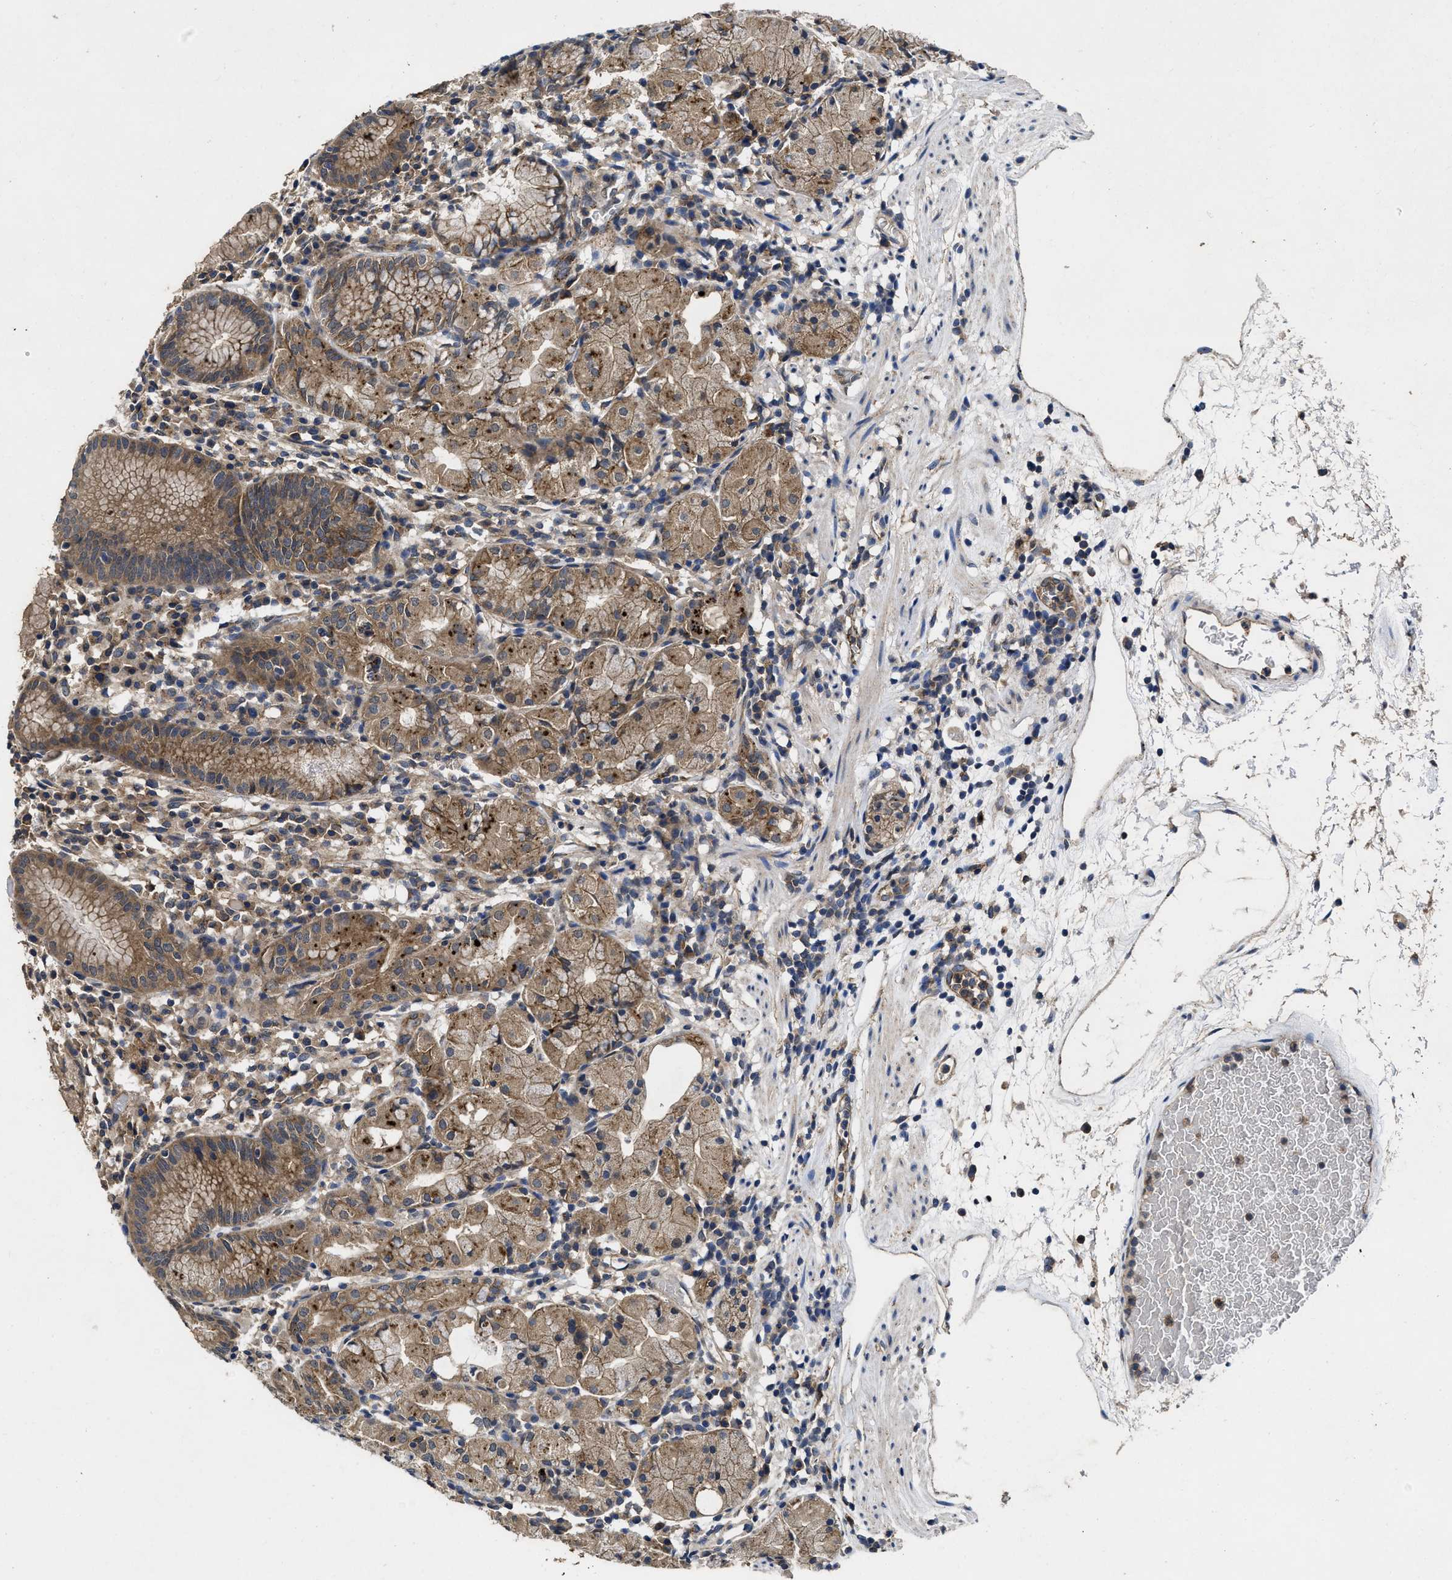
{"staining": {"intensity": "moderate", "quantity": ">75%", "location": "cytoplasmic/membranous"}, "tissue": "stomach", "cell_type": "Glandular cells", "image_type": "normal", "snomed": [{"axis": "morphology", "description": "Normal tissue, NOS"}, {"axis": "topography", "description": "Stomach"}, {"axis": "topography", "description": "Stomach, lower"}], "caption": "Brown immunohistochemical staining in benign human stomach demonstrates moderate cytoplasmic/membranous expression in about >75% of glandular cells. Nuclei are stained in blue.", "gene": "PKD2", "patient": {"sex": "female", "age": 75}}